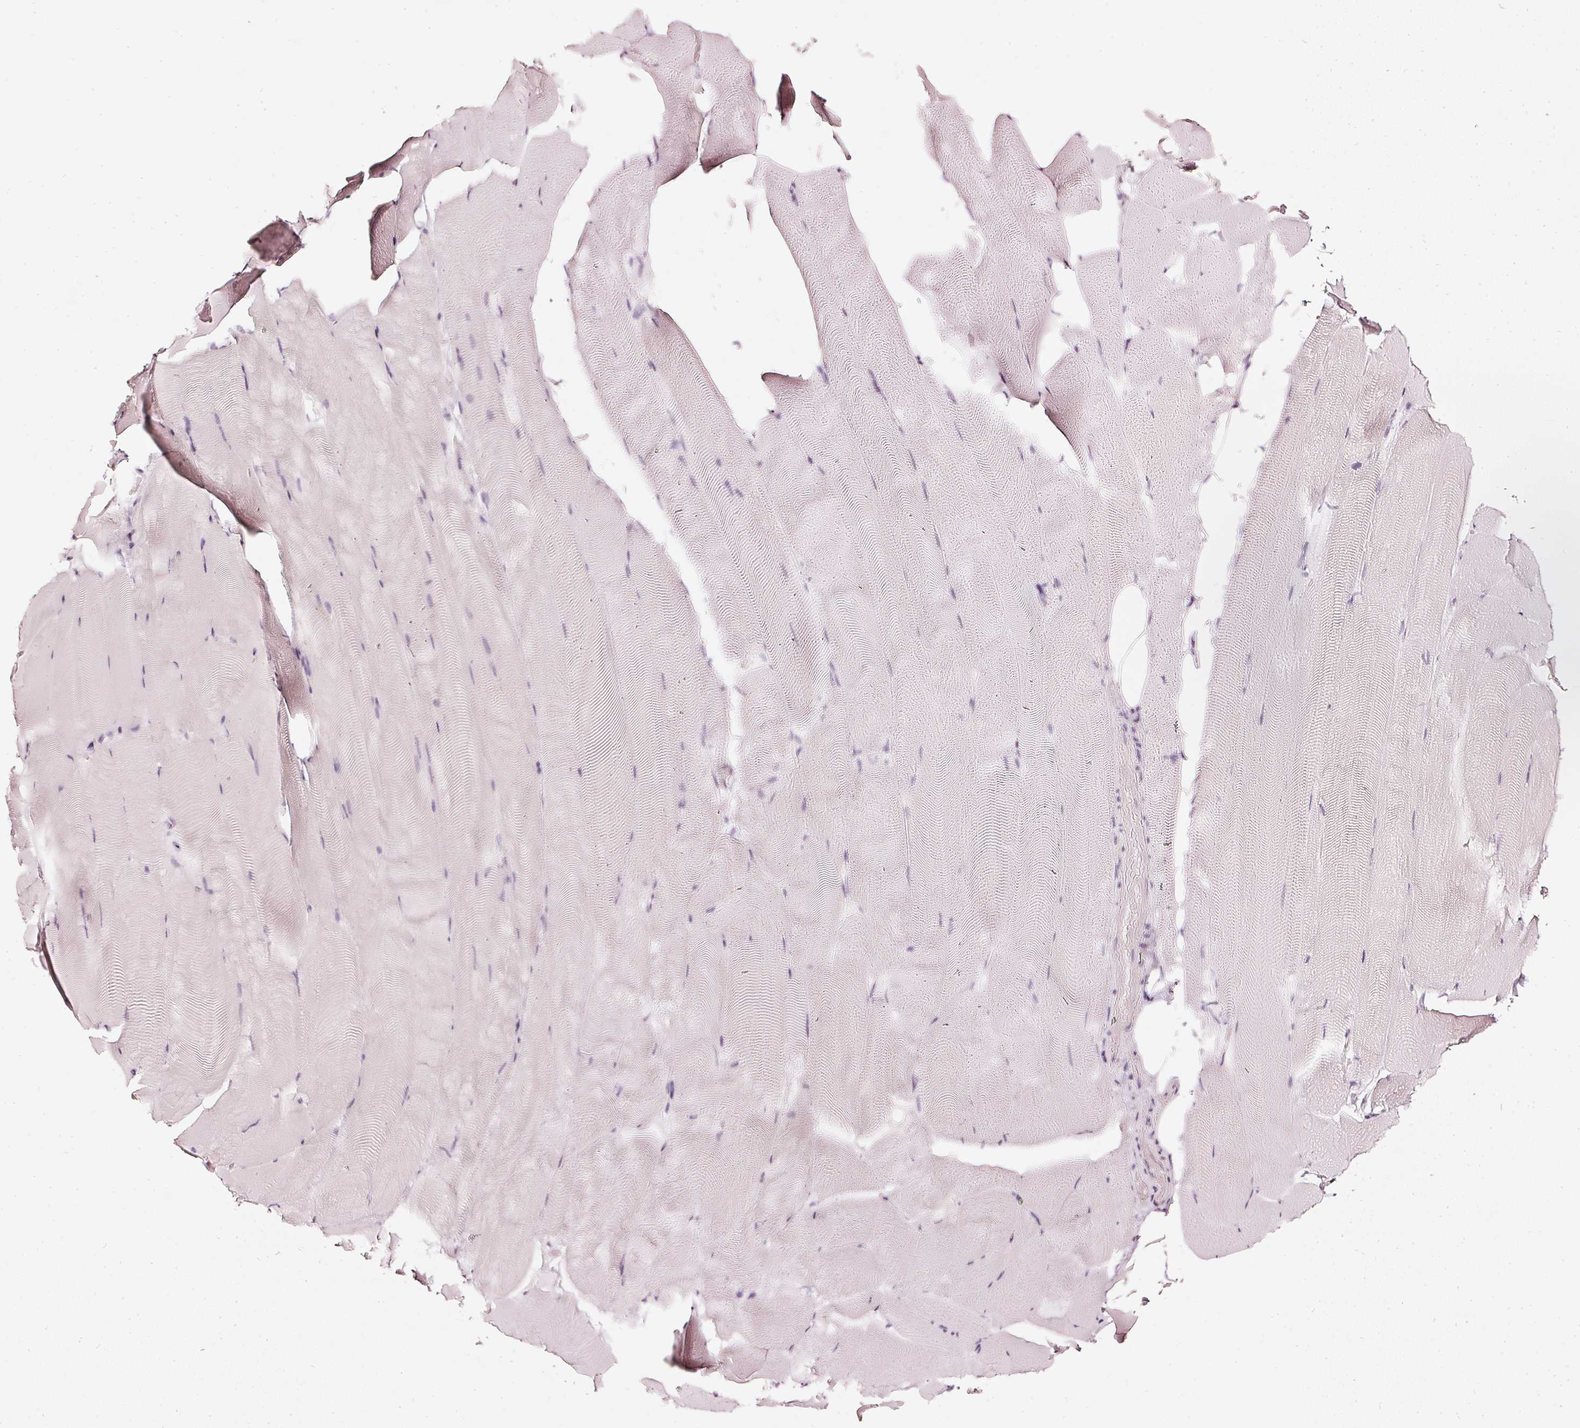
{"staining": {"intensity": "negative", "quantity": "none", "location": "none"}, "tissue": "skeletal muscle", "cell_type": "Myocytes", "image_type": "normal", "snomed": [{"axis": "morphology", "description": "Normal tissue, NOS"}, {"axis": "topography", "description": "Skeletal muscle"}], "caption": "This photomicrograph is of benign skeletal muscle stained with immunohistochemistry (IHC) to label a protein in brown with the nuclei are counter-stained blue. There is no expression in myocytes. (DAB (3,3'-diaminobenzidine) IHC with hematoxylin counter stain).", "gene": "CNP", "patient": {"sex": "female", "age": 64}}